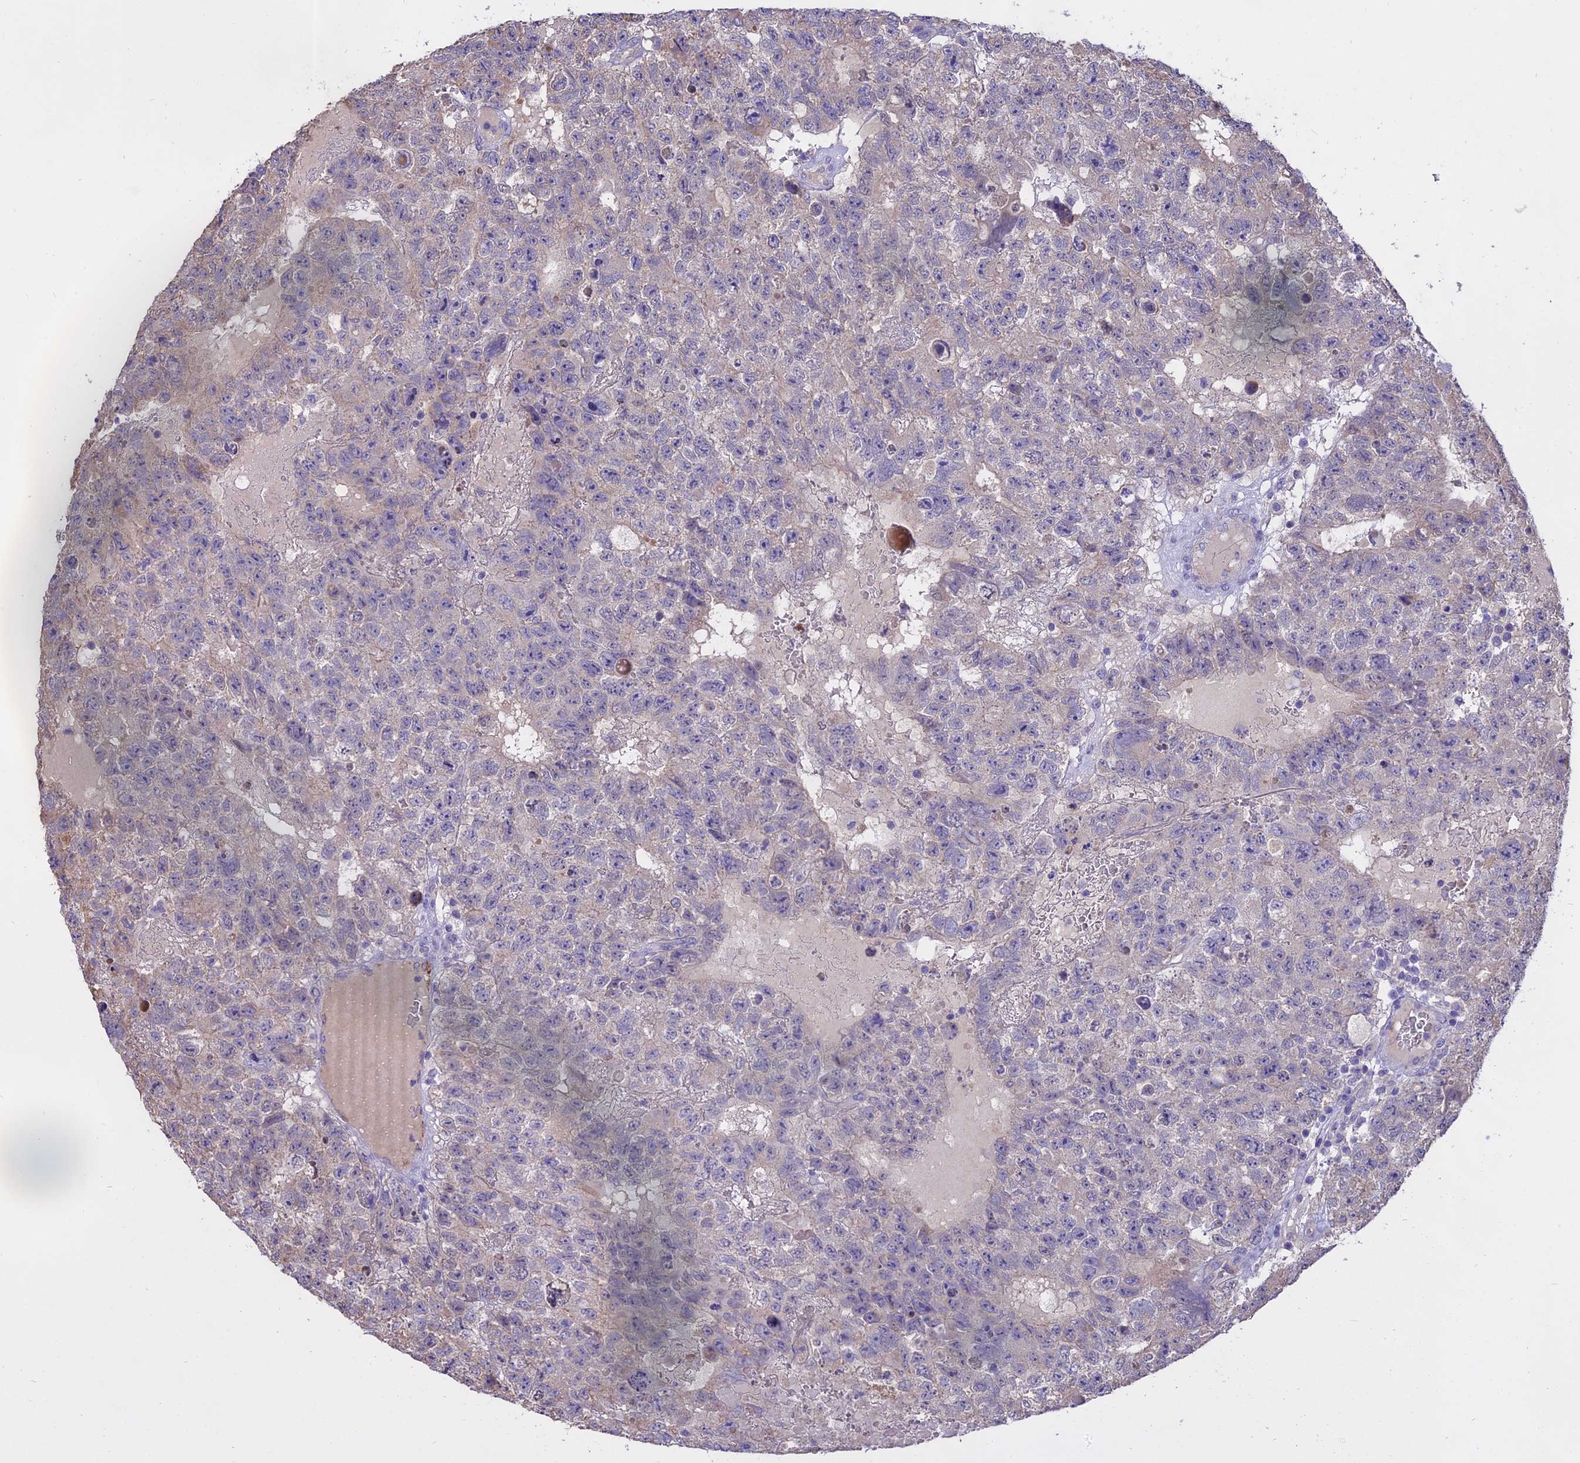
{"staining": {"intensity": "negative", "quantity": "none", "location": "none"}, "tissue": "testis cancer", "cell_type": "Tumor cells", "image_type": "cancer", "snomed": [{"axis": "morphology", "description": "Carcinoma, Embryonal, NOS"}, {"axis": "topography", "description": "Testis"}], "caption": "DAB (3,3'-diaminobenzidine) immunohistochemical staining of human testis embryonal carcinoma exhibits no significant staining in tumor cells.", "gene": "WFDC2", "patient": {"sex": "male", "age": 26}}